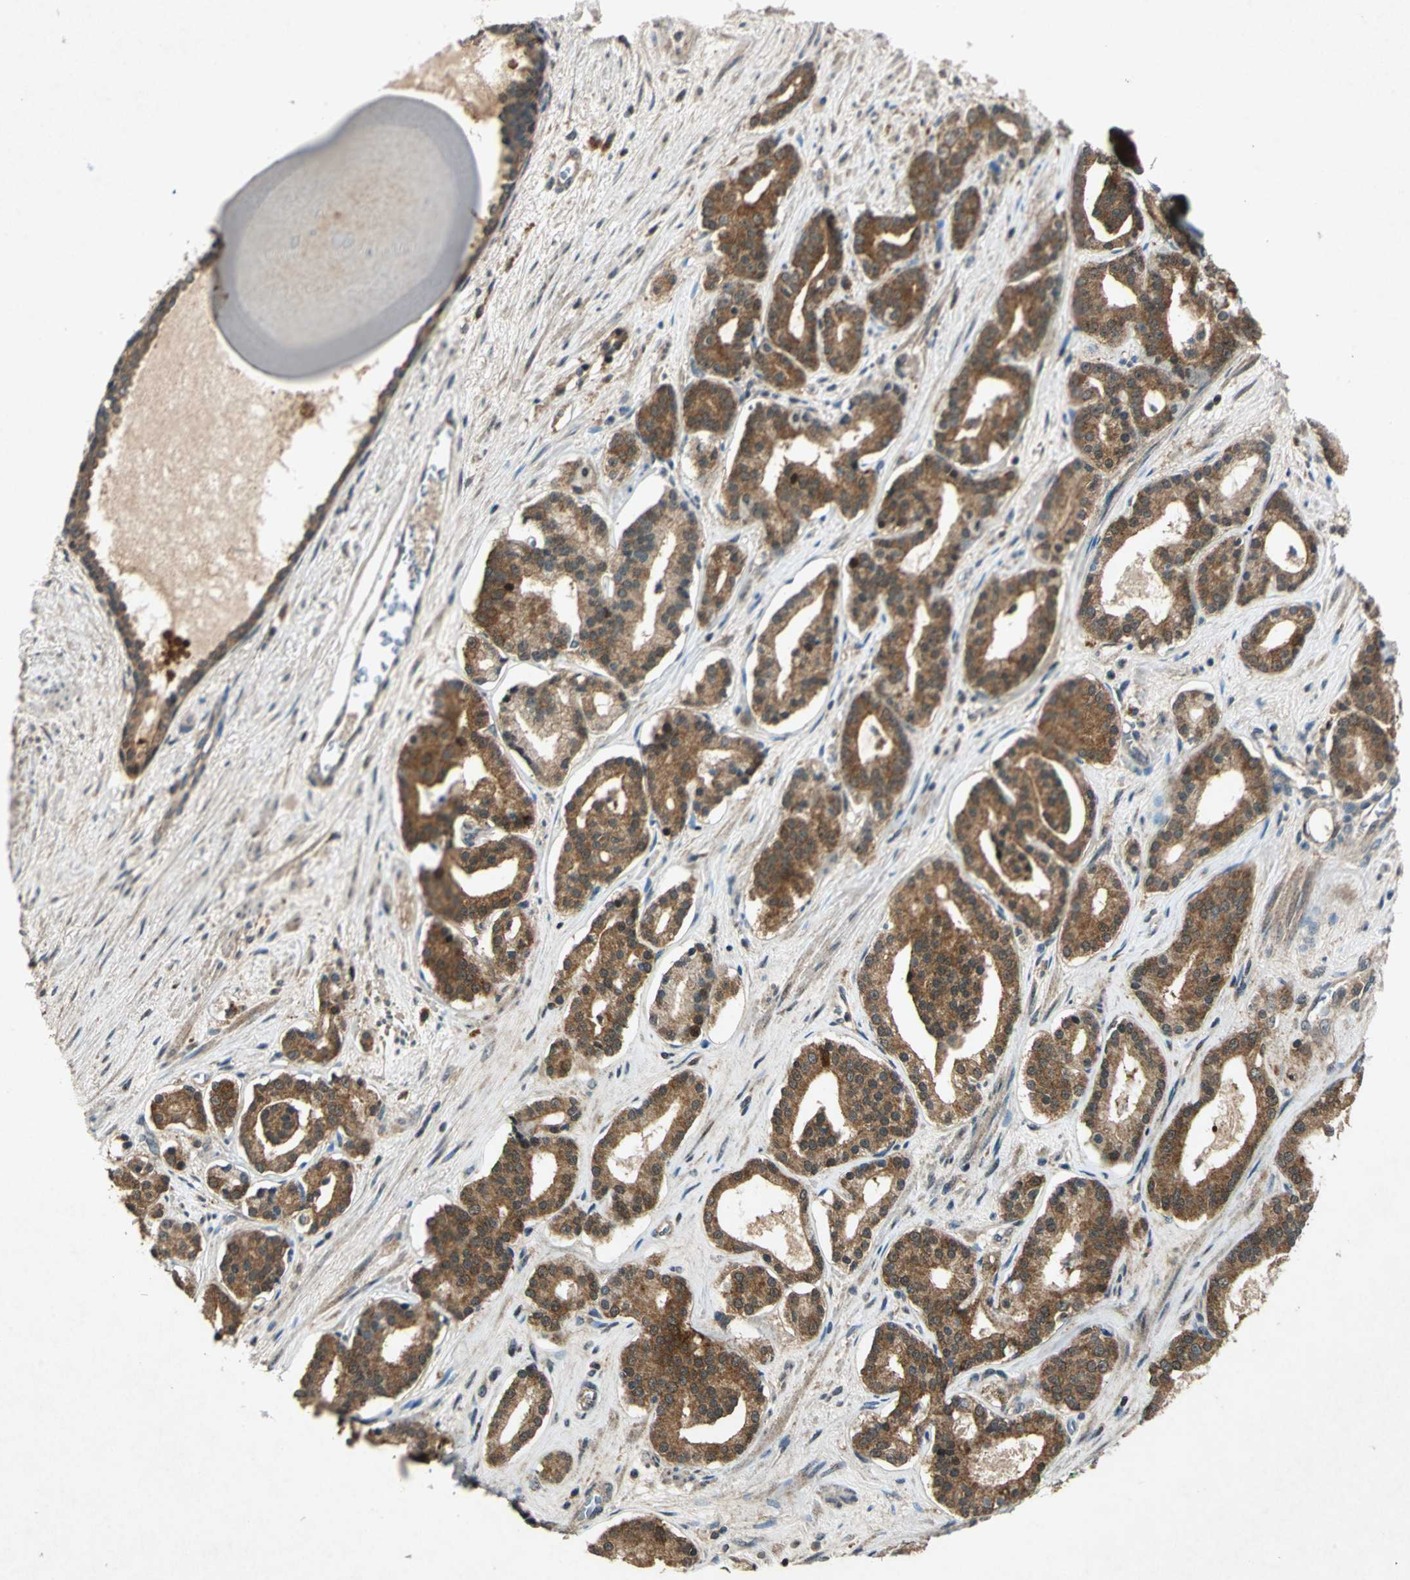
{"staining": {"intensity": "strong", "quantity": ">75%", "location": "cytoplasmic/membranous"}, "tissue": "prostate cancer", "cell_type": "Tumor cells", "image_type": "cancer", "snomed": [{"axis": "morphology", "description": "Adenocarcinoma, Low grade"}, {"axis": "topography", "description": "Prostate"}], "caption": "Prostate cancer (low-grade adenocarcinoma) stained for a protein exhibits strong cytoplasmic/membranous positivity in tumor cells.", "gene": "AHSA1", "patient": {"sex": "male", "age": 63}}